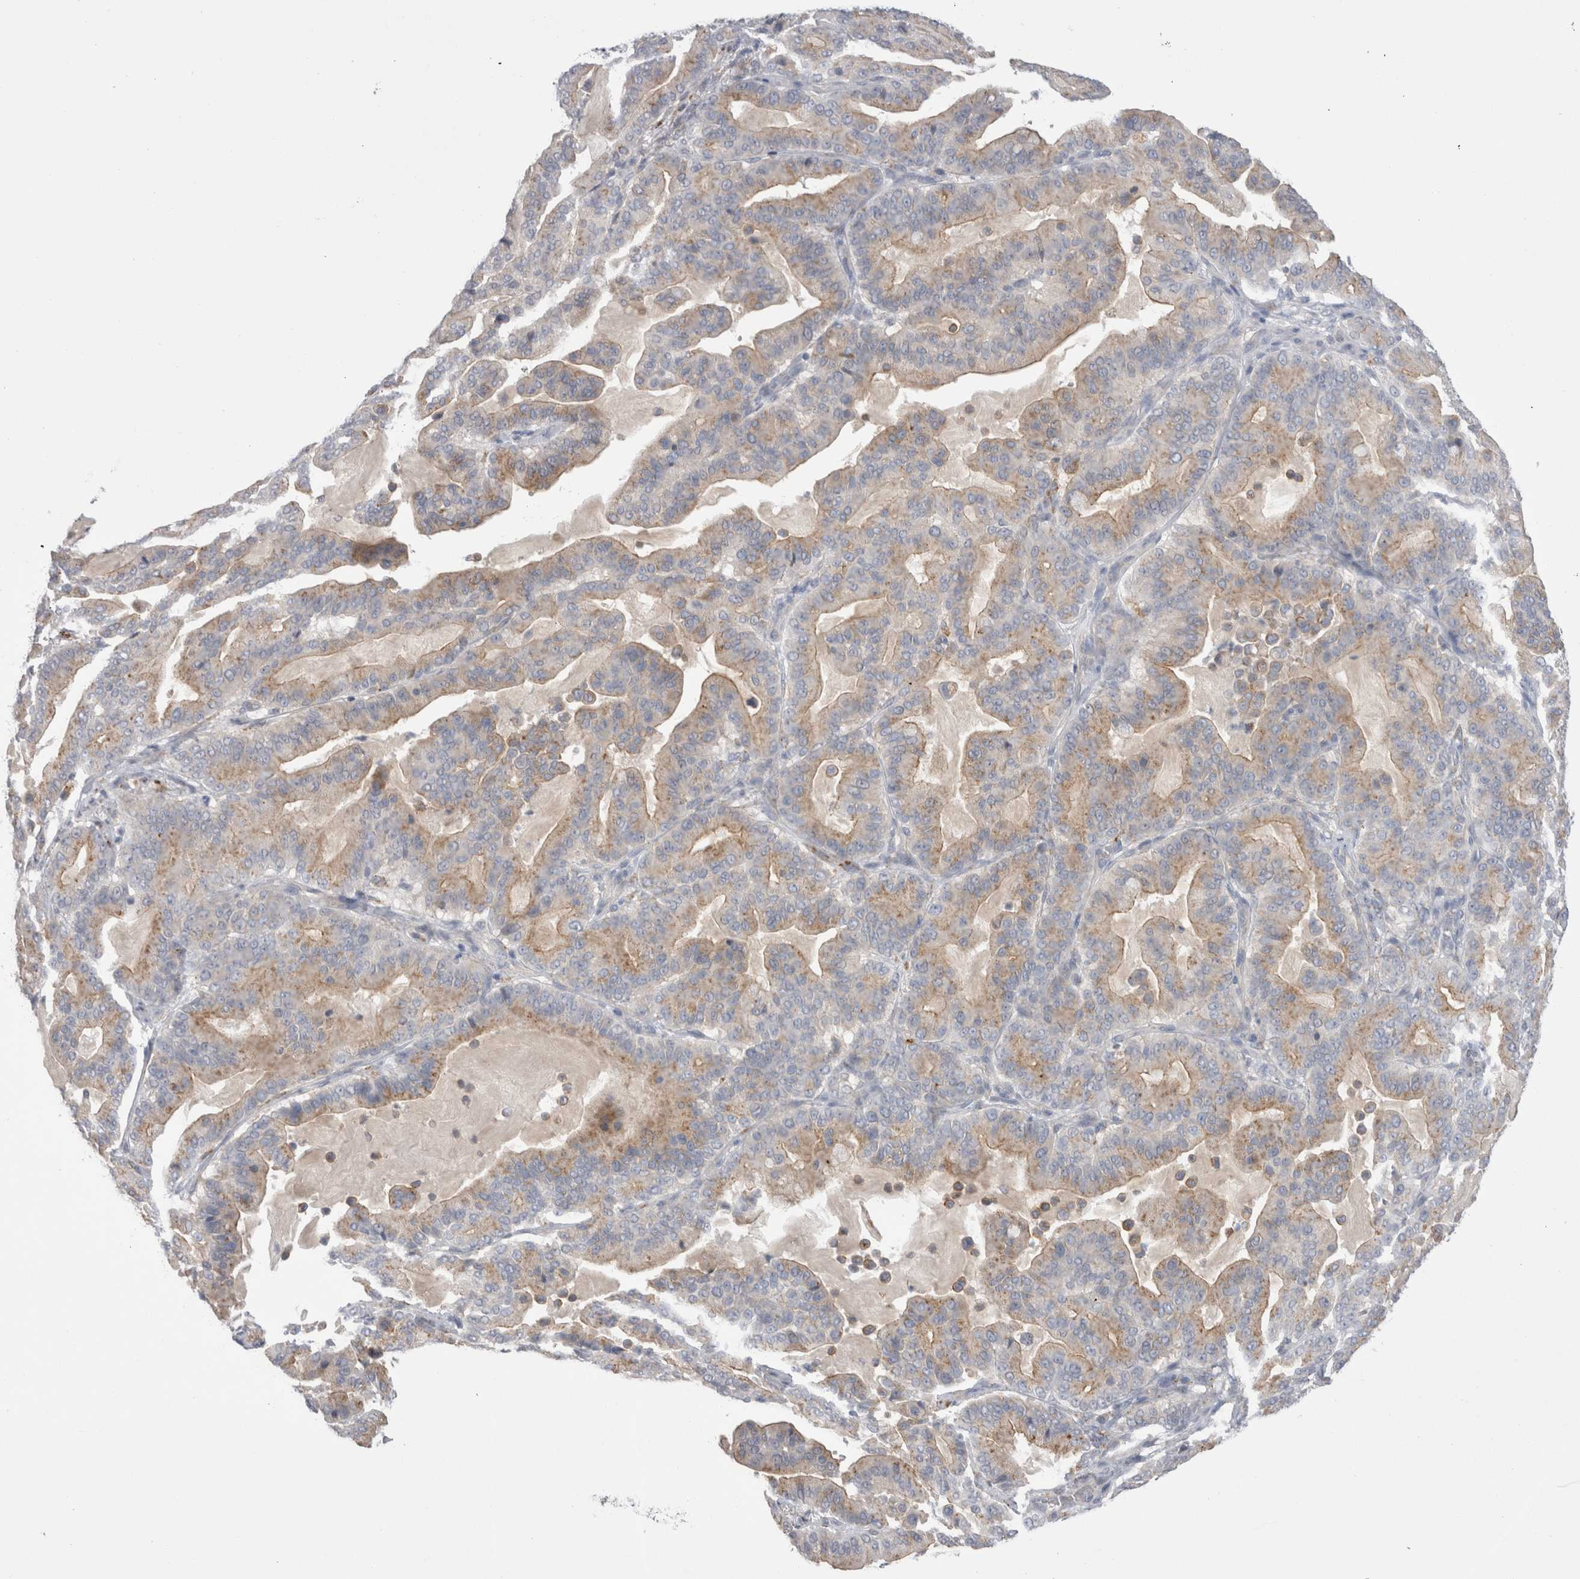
{"staining": {"intensity": "weak", "quantity": "25%-75%", "location": "cytoplasmic/membranous"}, "tissue": "pancreatic cancer", "cell_type": "Tumor cells", "image_type": "cancer", "snomed": [{"axis": "morphology", "description": "Adenocarcinoma, NOS"}, {"axis": "topography", "description": "Pancreas"}], "caption": "Human pancreatic cancer stained for a protein (brown) displays weak cytoplasmic/membranous positive expression in approximately 25%-75% of tumor cells.", "gene": "EPDR1", "patient": {"sex": "male", "age": 63}}